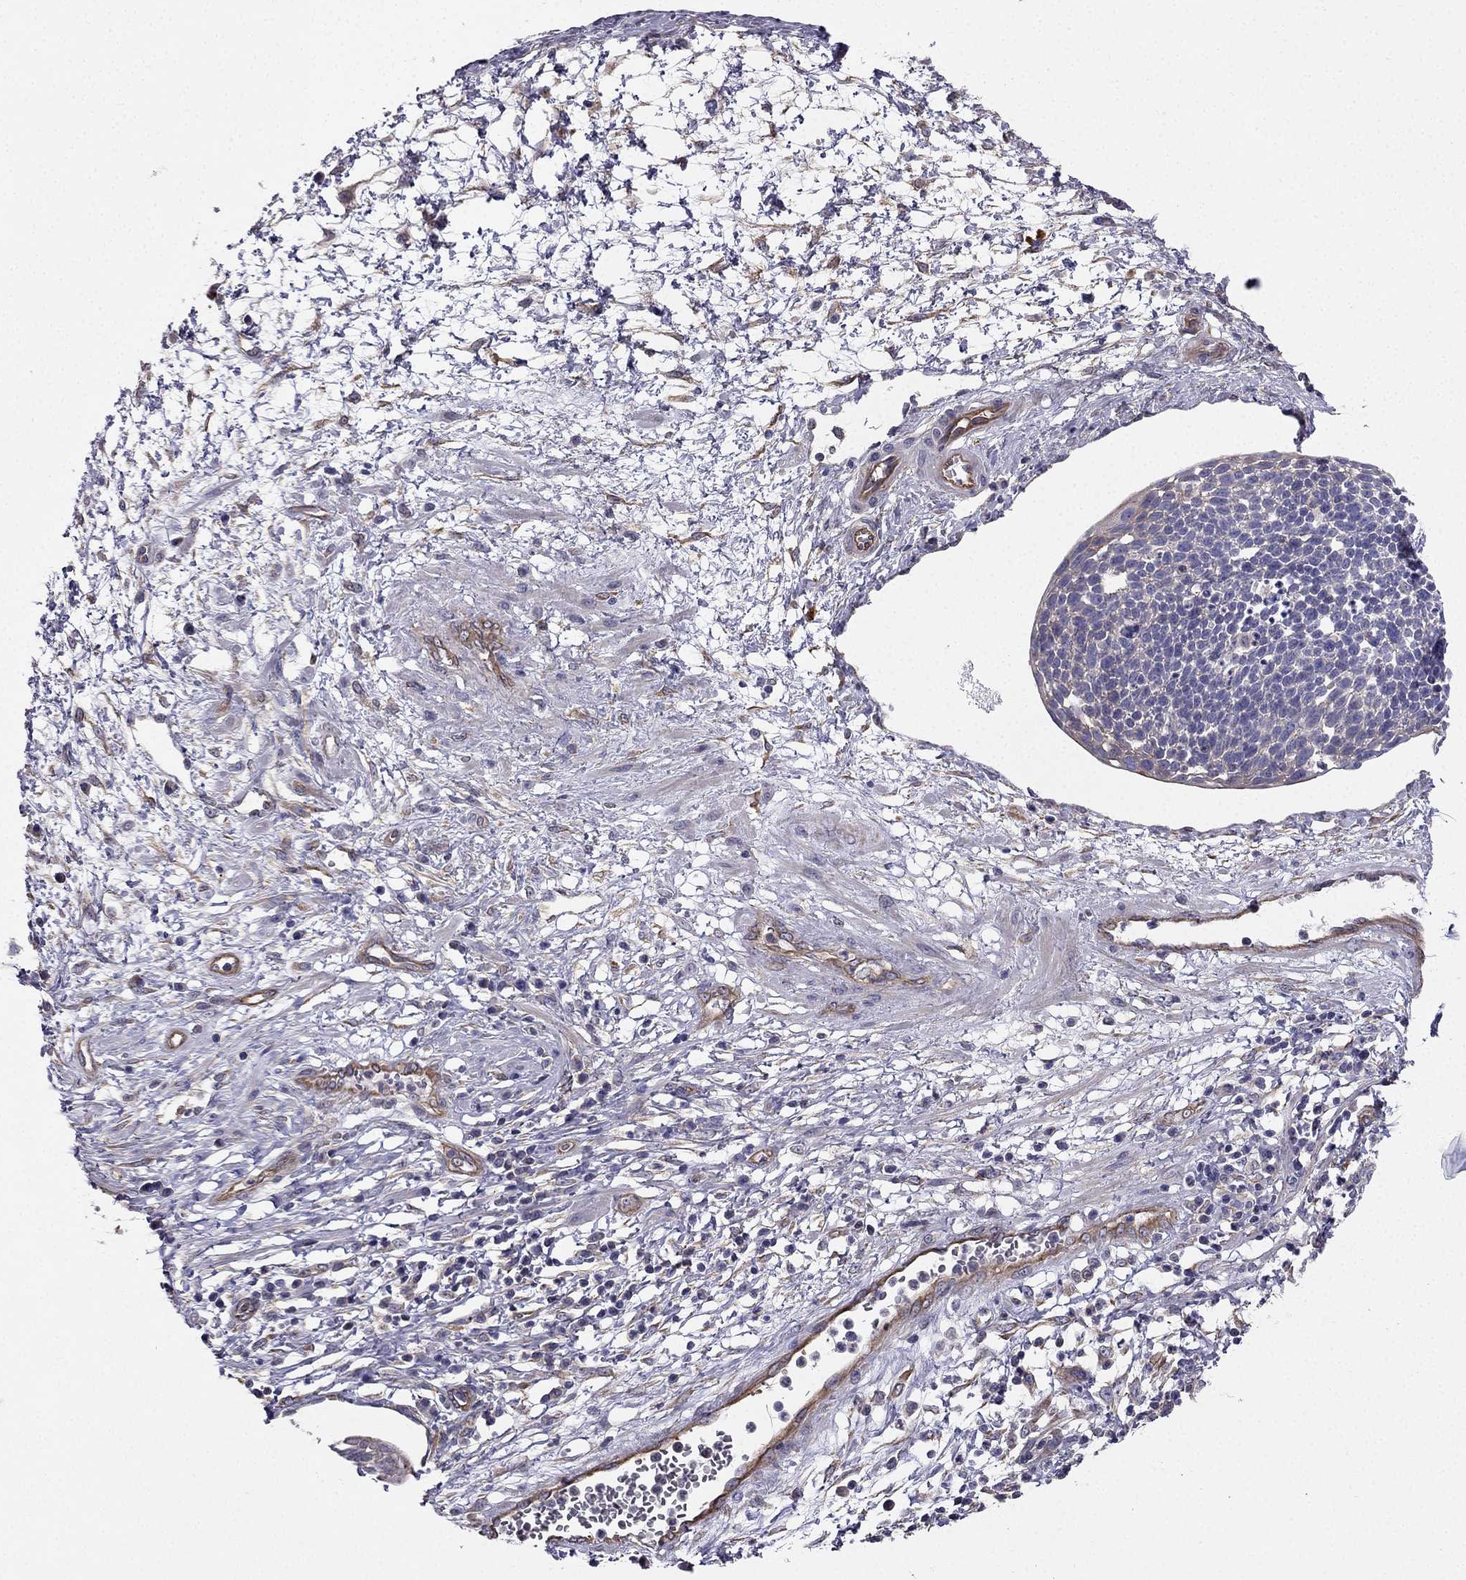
{"staining": {"intensity": "weak", "quantity": "<25%", "location": "cytoplasmic/membranous"}, "tissue": "cervical cancer", "cell_type": "Tumor cells", "image_type": "cancer", "snomed": [{"axis": "morphology", "description": "Squamous cell carcinoma, NOS"}, {"axis": "topography", "description": "Cervix"}], "caption": "Squamous cell carcinoma (cervical) was stained to show a protein in brown. There is no significant positivity in tumor cells.", "gene": "ENOX1", "patient": {"sex": "female", "age": 34}}